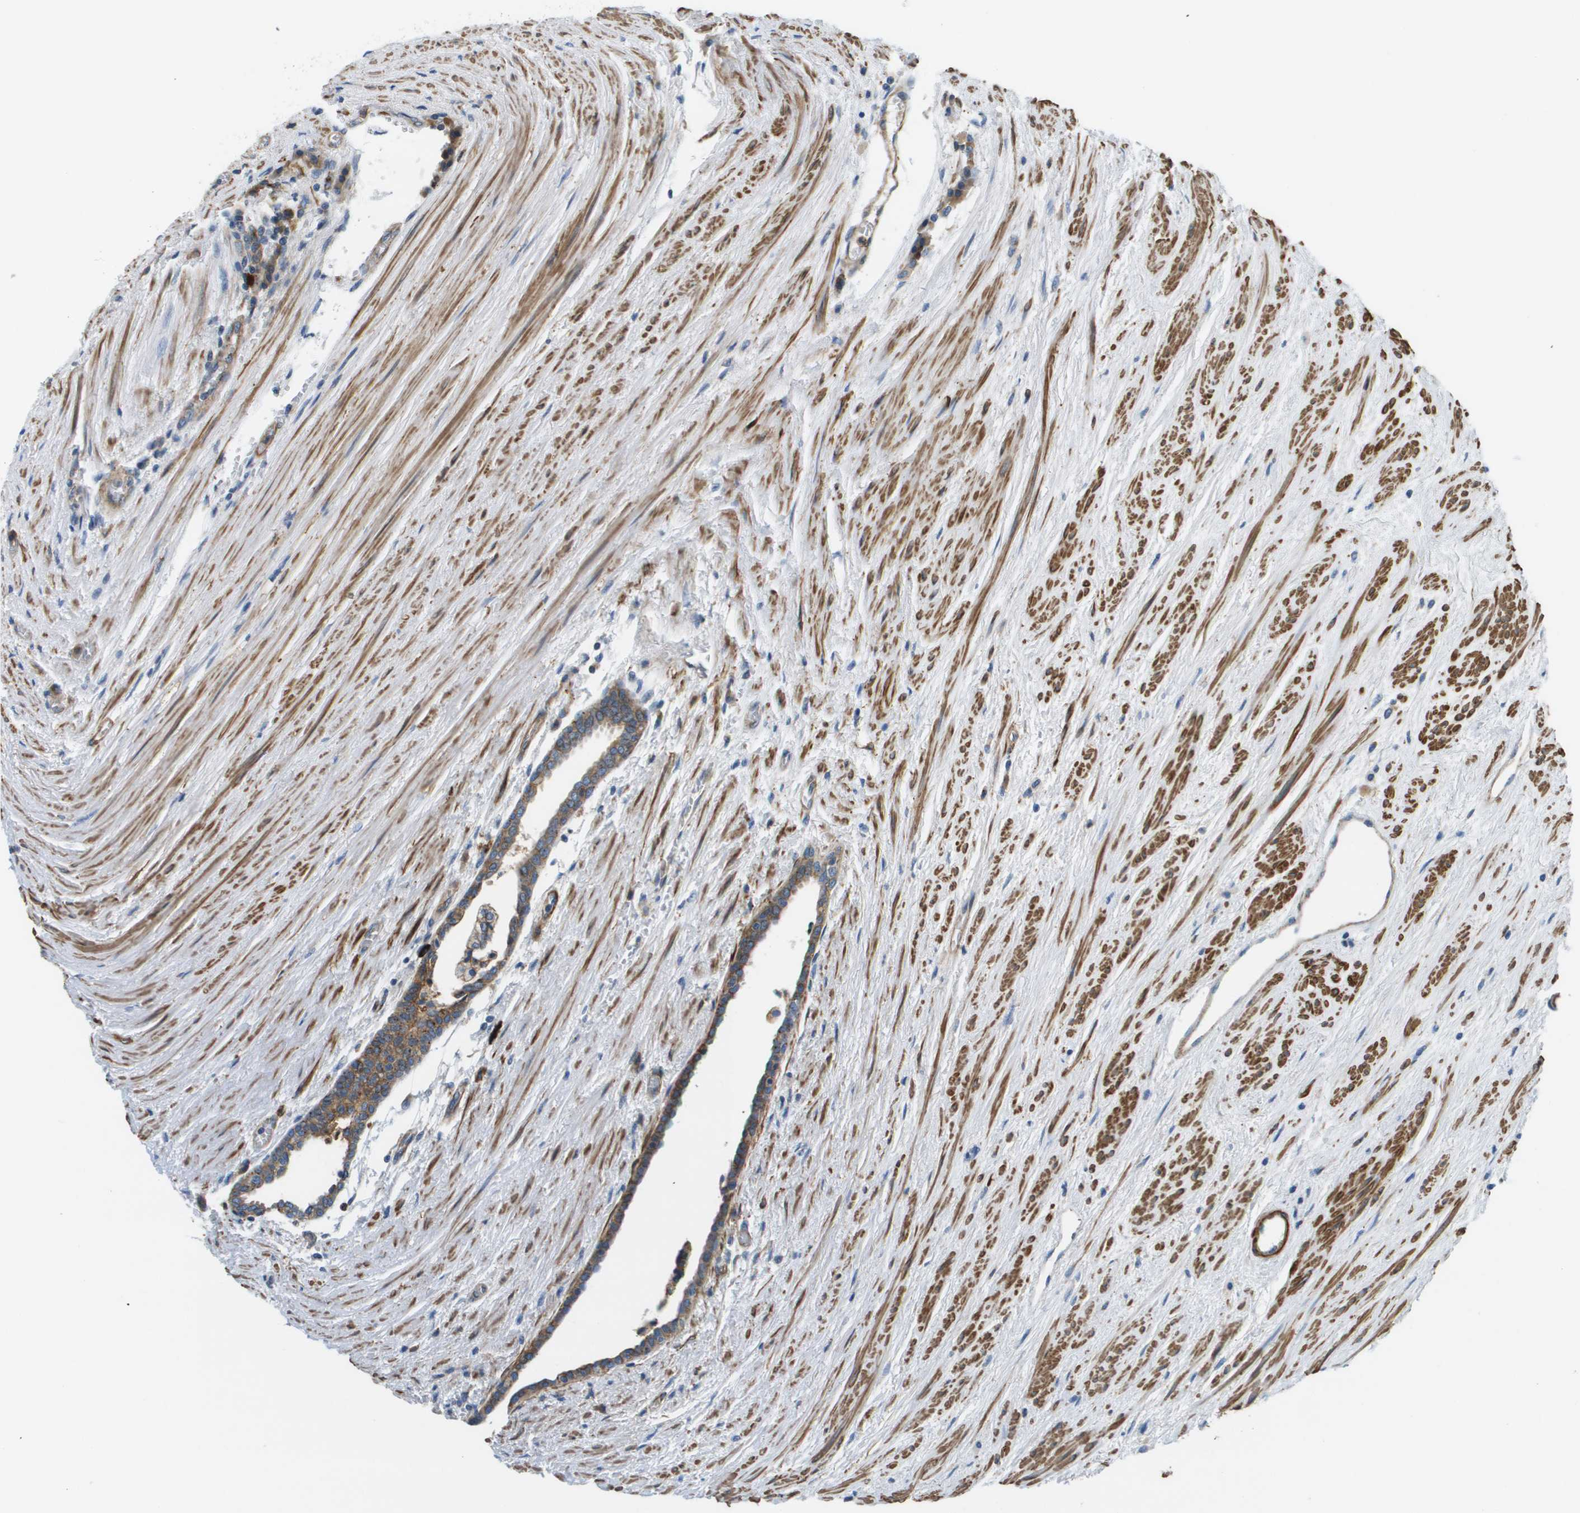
{"staining": {"intensity": "moderate", "quantity": ">75%", "location": "cytoplasmic/membranous"}, "tissue": "prostate cancer", "cell_type": "Tumor cells", "image_type": "cancer", "snomed": [{"axis": "morphology", "description": "Adenocarcinoma, High grade"}, {"axis": "topography", "description": "Prostate"}], "caption": "Immunohistochemistry of human prostate cancer shows medium levels of moderate cytoplasmic/membranous expression in about >75% of tumor cells.", "gene": "MYH11", "patient": {"sex": "male", "age": 71}}